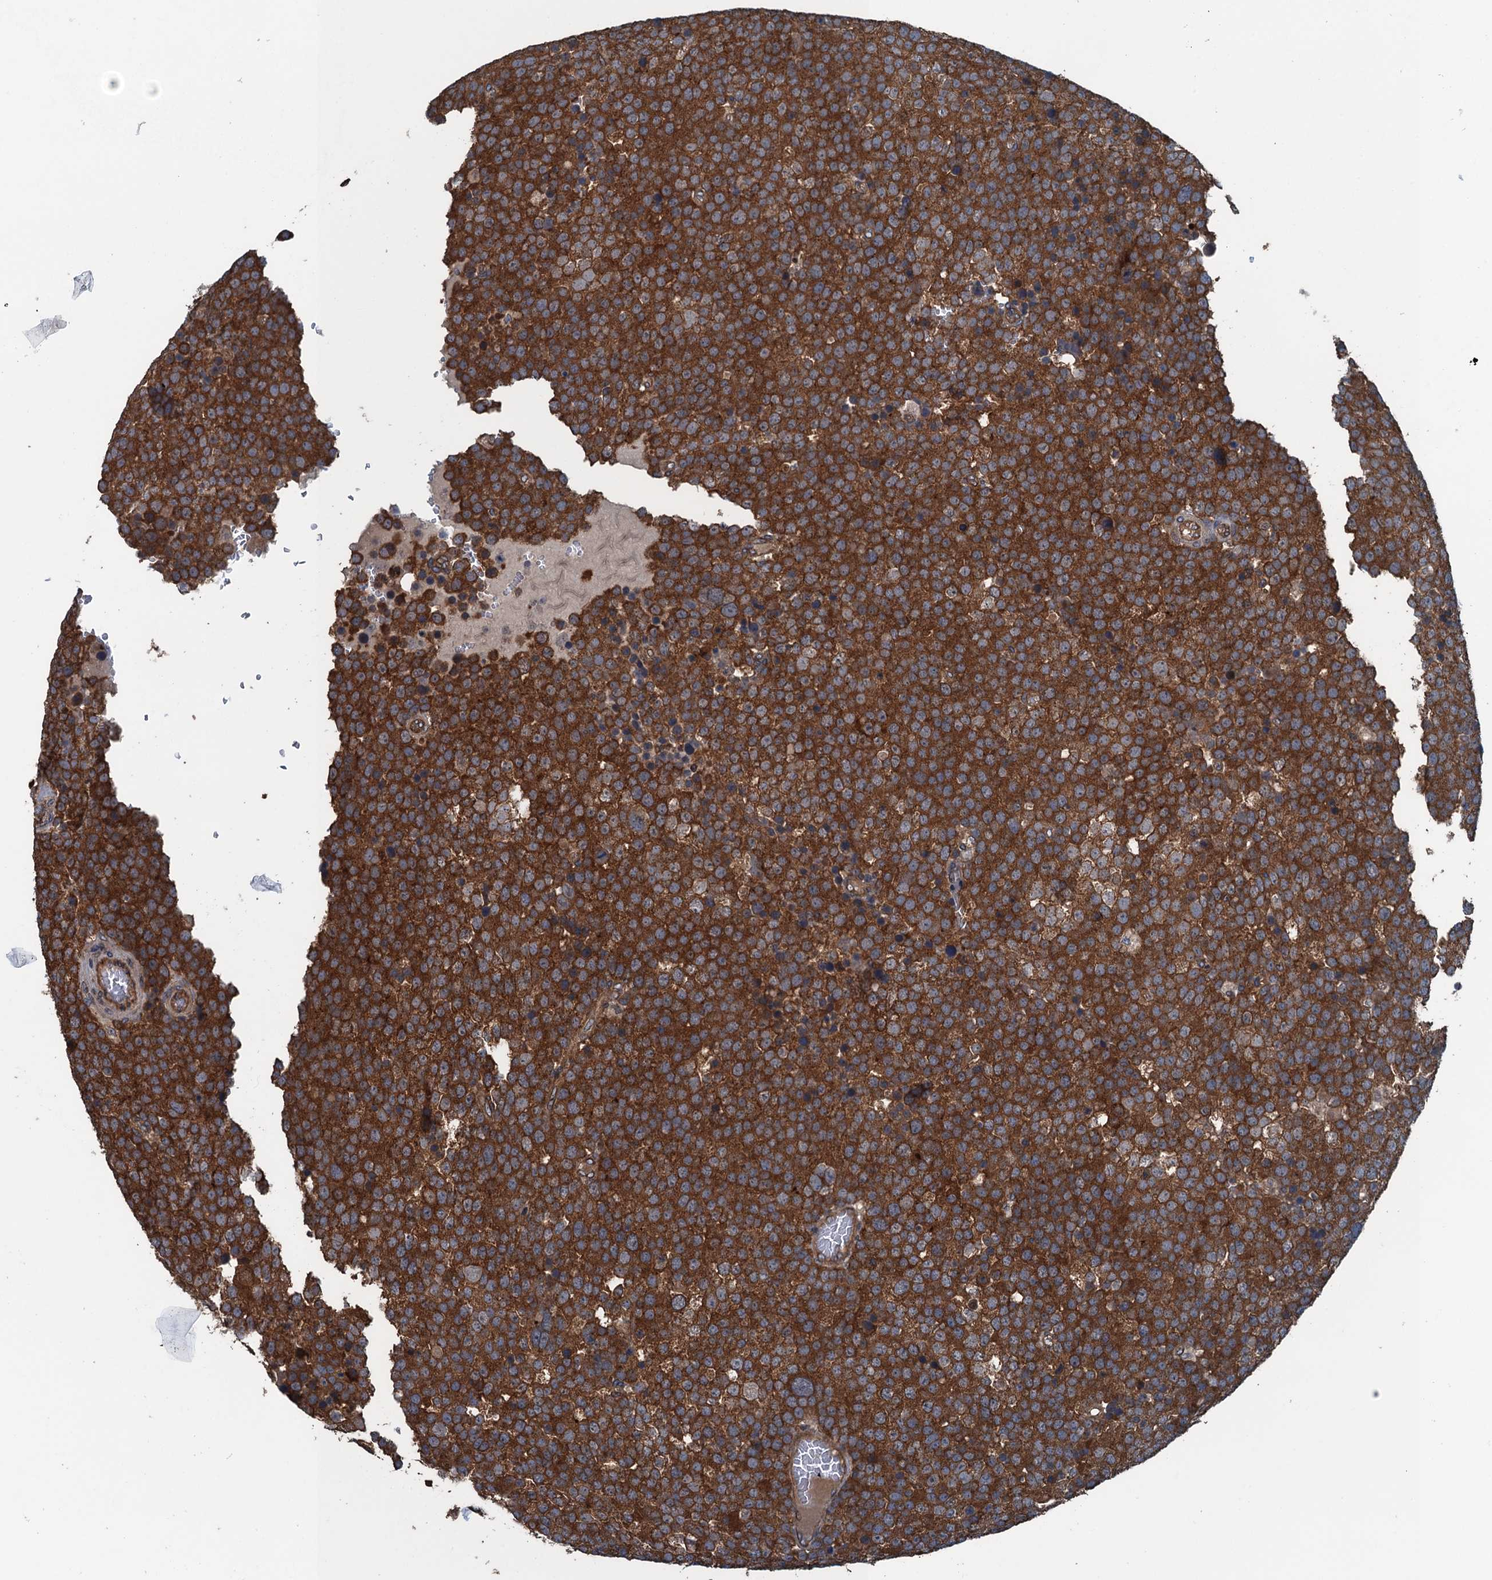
{"staining": {"intensity": "strong", "quantity": ">75%", "location": "cytoplasmic/membranous"}, "tissue": "testis cancer", "cell_type": "Tumor cells", "image_type": "cancer", "snomed": [{"axis": "morphology", "description": "Seminoma, NOS"}, {"axis": "topography", "description": "Testis"}], "caption": "Protein staining reveals strong cytoplasmic/membranous staining in about >75% of tumor cells in testis cancer.", "gene": "TRAPPC8", "patient": {"sex": "male", "age": 71}}